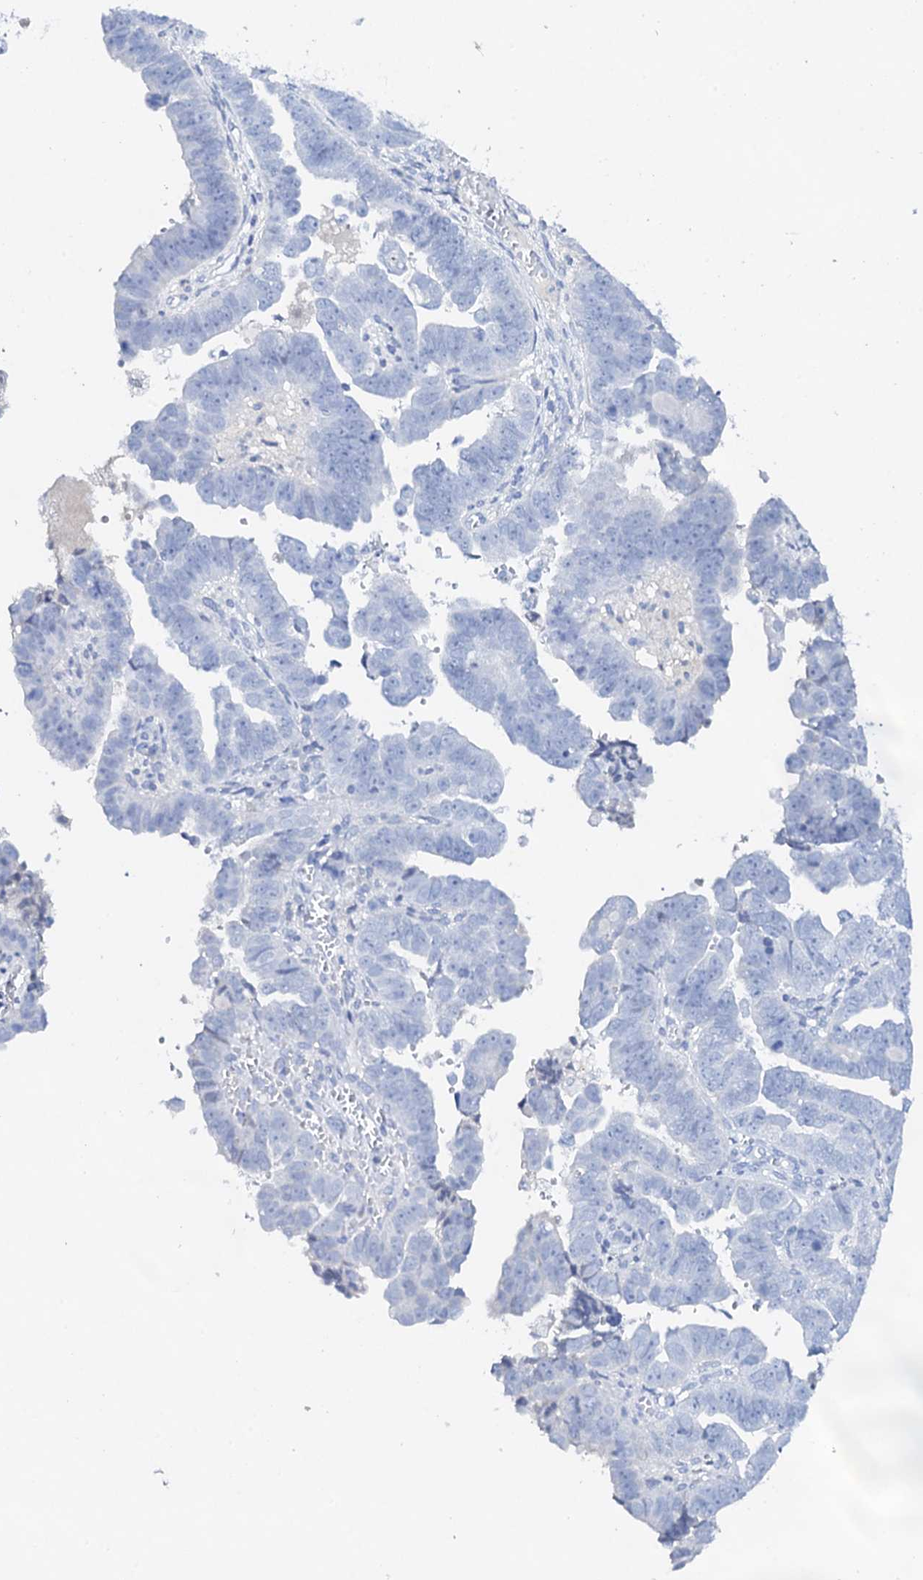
{"staining": {"intensity": "negative", "quantity": "none", "location": "none"}, "tissue": "endometrial cancer", "cell_type": "Tumor cells", "image_type": "cancer", "snomed": [{"axis": "morphology", "description": "Adenocarcinoma, NOS"}, {"axis": "topography", "description": "Endometrium"}], "caption": "Immunohistochemistry photomicrograph of neoplastic tissue: endometrial adenocarcinoma stained with DAB demonstrates no significant protein expression in tumor cells.", "gene": "FBXL16", "patient": {"sex": "female", "age": 75}}